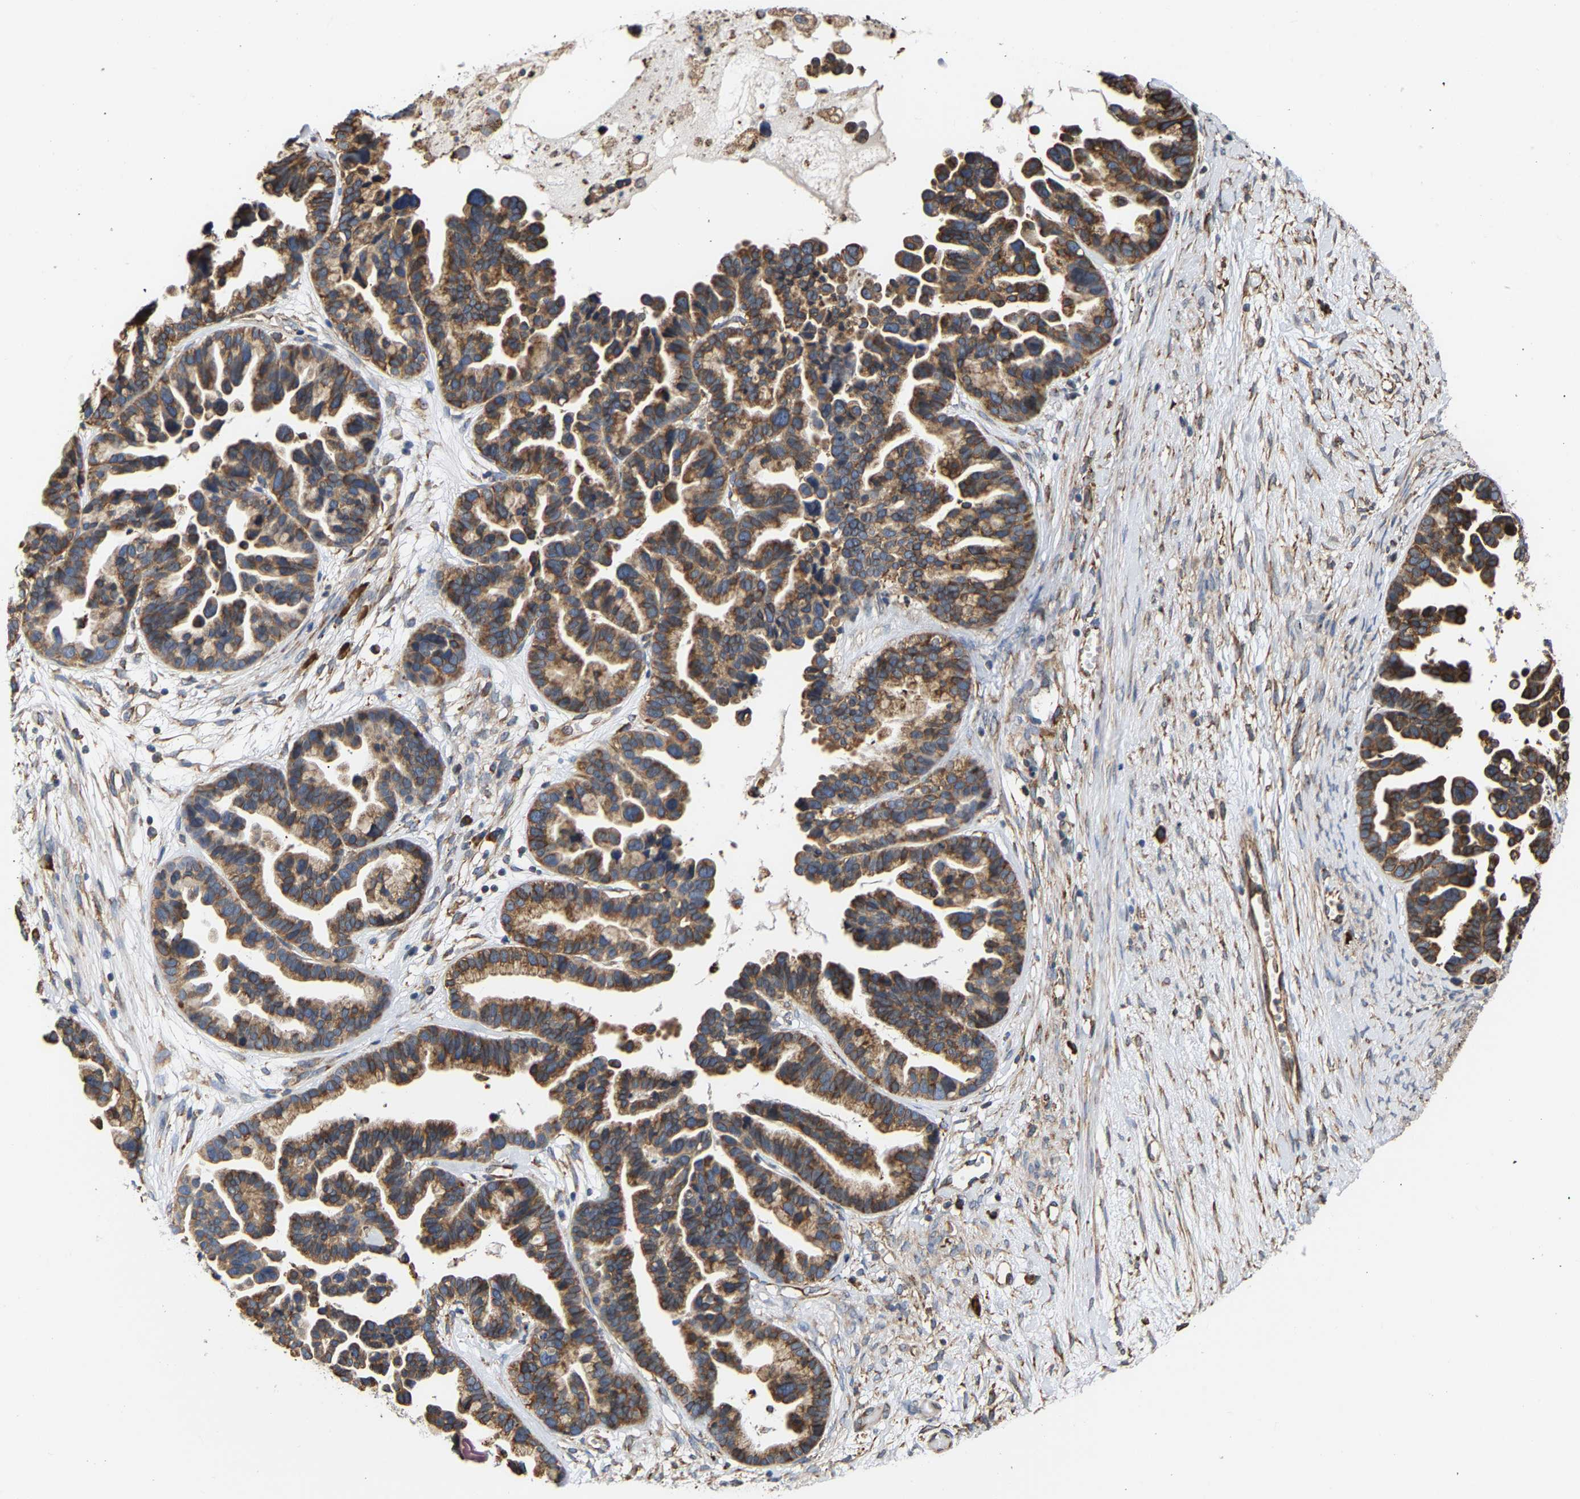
{"staining": {"intensity": "moderate", "quantity": ">75%", "location": "cytoplasmic/membranous"}, "tissue": "ovarian cancer", "cell_type": "Tumor cells", "image_type": "cancer", "snomed": [{"axis": "morphology", "description": "Cystadenocarcinoma, serous, NOS"}, {"axis": "topography", "description": "Ovary"}], "caption": "A brown stain labels moderate cytoplasmic/membranous expression of a protein in human serous cystadenocarcinoma (ovarian) tumor cells. Immunohistochemistry (ihc) stains the protein in brown and the nuclei are stained blue.", "gene": "ARAP1", "patient": {"sex": "female", "age": 56}}